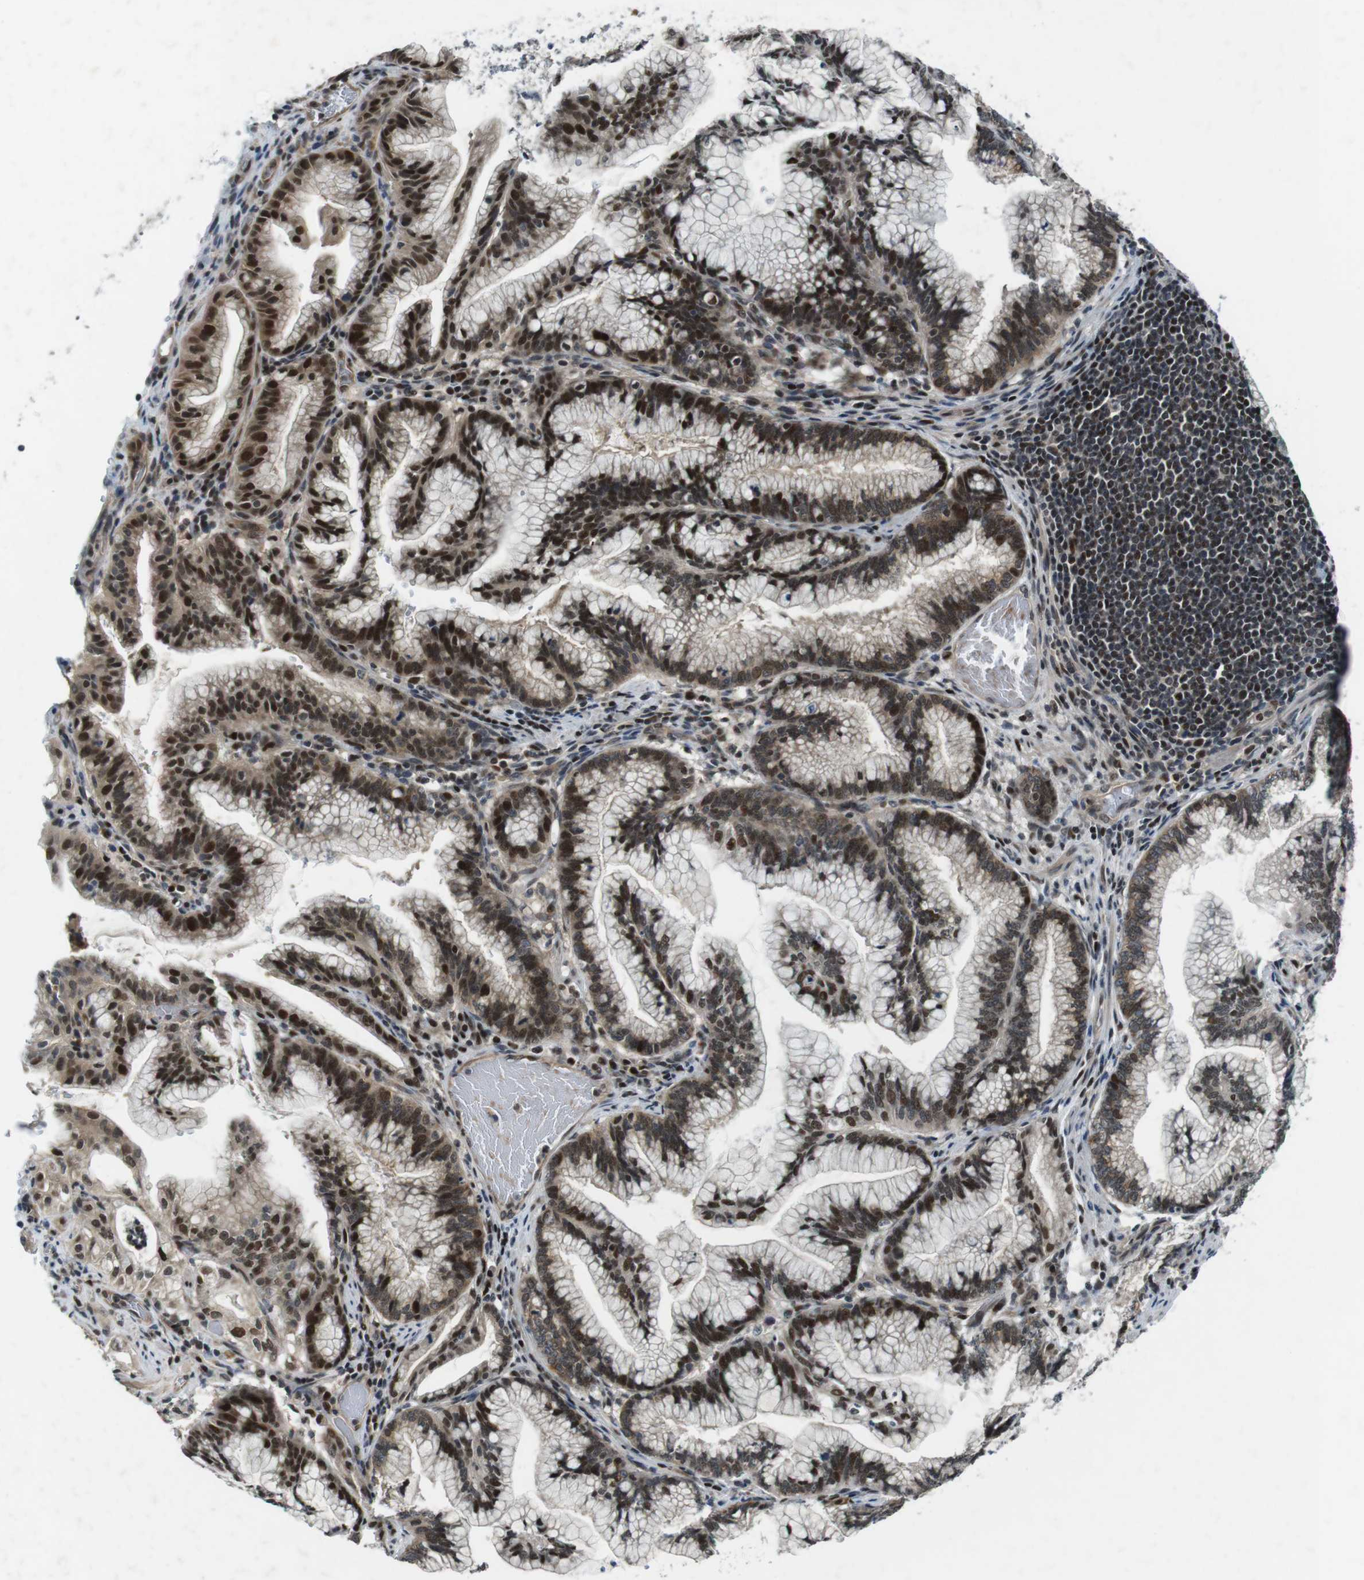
{"staining": {"intensity": "strong", "quantity": ">75%", "location": "nuclear"}, "tissue": "pancreatic cancer", "cell_type": "Tumor cells", "image_type": "cancer", "snomed": [{"axis": "morphology", "description": "Adenocarcinoma, NOS"}, {"axis": "topography", "description": "Pancreas"}], "caption": "Pancreatic cancer (adenocarcinoma) stained with immunohistochemistry shows strong nuclear expression in about >75% of tumor cells.", "gene": "MAPKAPK5", "patient": {"sex": "female", "age": 64}}